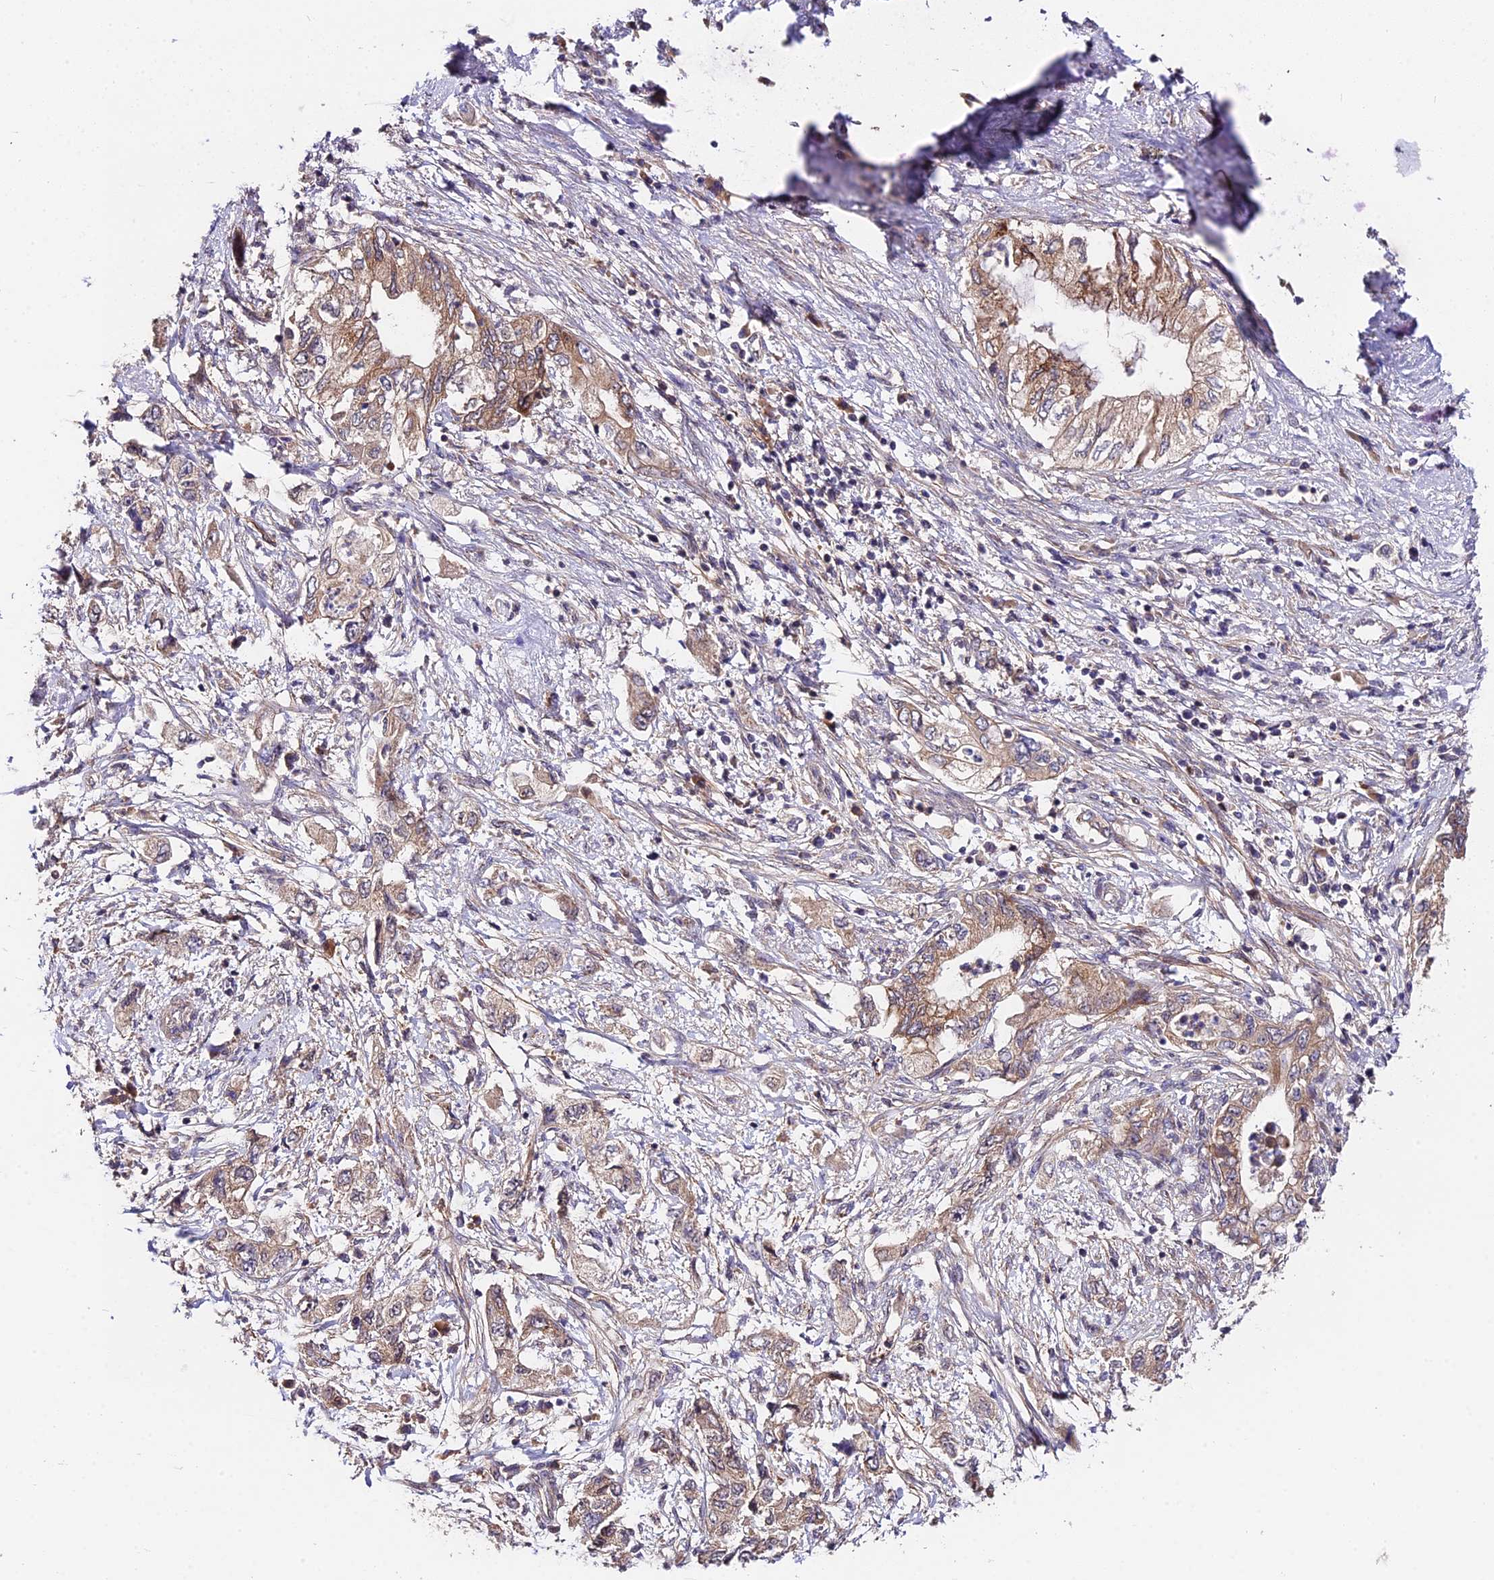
{"staining": {"intensity": "moderate", "quantity": ">75%", "location": "cytoplasmic/membranous"}, "tissue": "pancreatic cancer", "cell_type": "Tumor cells", "image_type": "cancer", "snomed": [{"axis": "morphology", "description": "Adenocarcinoma, NOS"}, {"axis": "topography", "description": "Pancreas"}], "caption": "Pancreatic cancer (adenocarcinoma) was stained to show a protein in brown. There is medium levels of moderate cytoplasmic/membranous positivity in approximately >75% of tumor cells. (Brightfield microscopy of DAB IHC at high magnification).", "gene": "TRMT1", "patient": {"sex": "female", "age": 73}}